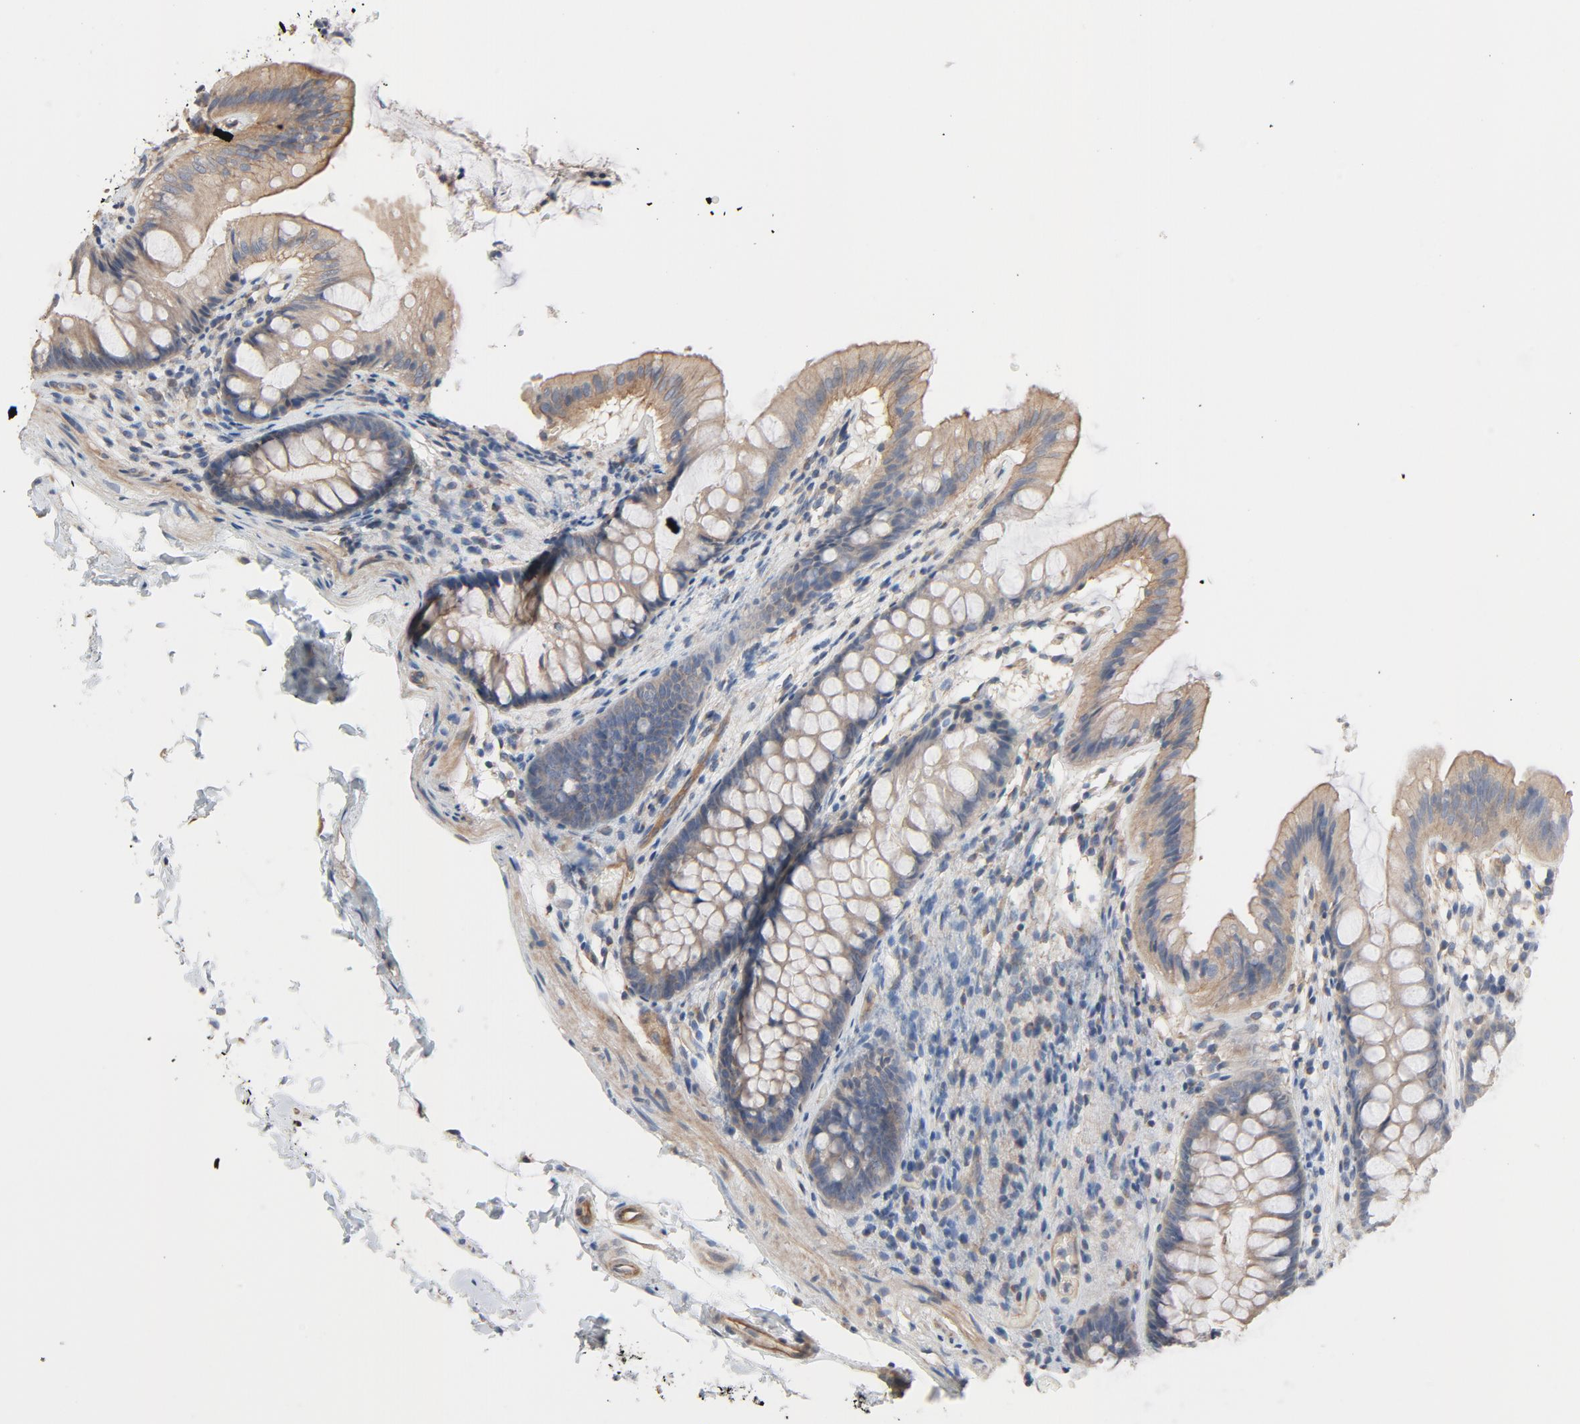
{"staining": {"intensity": "moderate", "quantity": ">75%", "location": "cytoplasmic/membranous"}, "tissue": "colon", "cell_type": "Endothelial cells", "image_type": "normal", "snomed": [{"axis": "morphology", "description": "Normal tissue, NOS"}, {"axis": "topography", "description": "Smooth muscle"}, {"axis": "topography", "description": "Colon"}], "caption": "This photomicrograph demonstrates IHC staining of unremarkable colon, with medium moderate cytoplasmic/membranous staining in about >75% of endothelial cells.", "gene": "TRIOBP", "patient": {"sex": "male", "age": 67}}